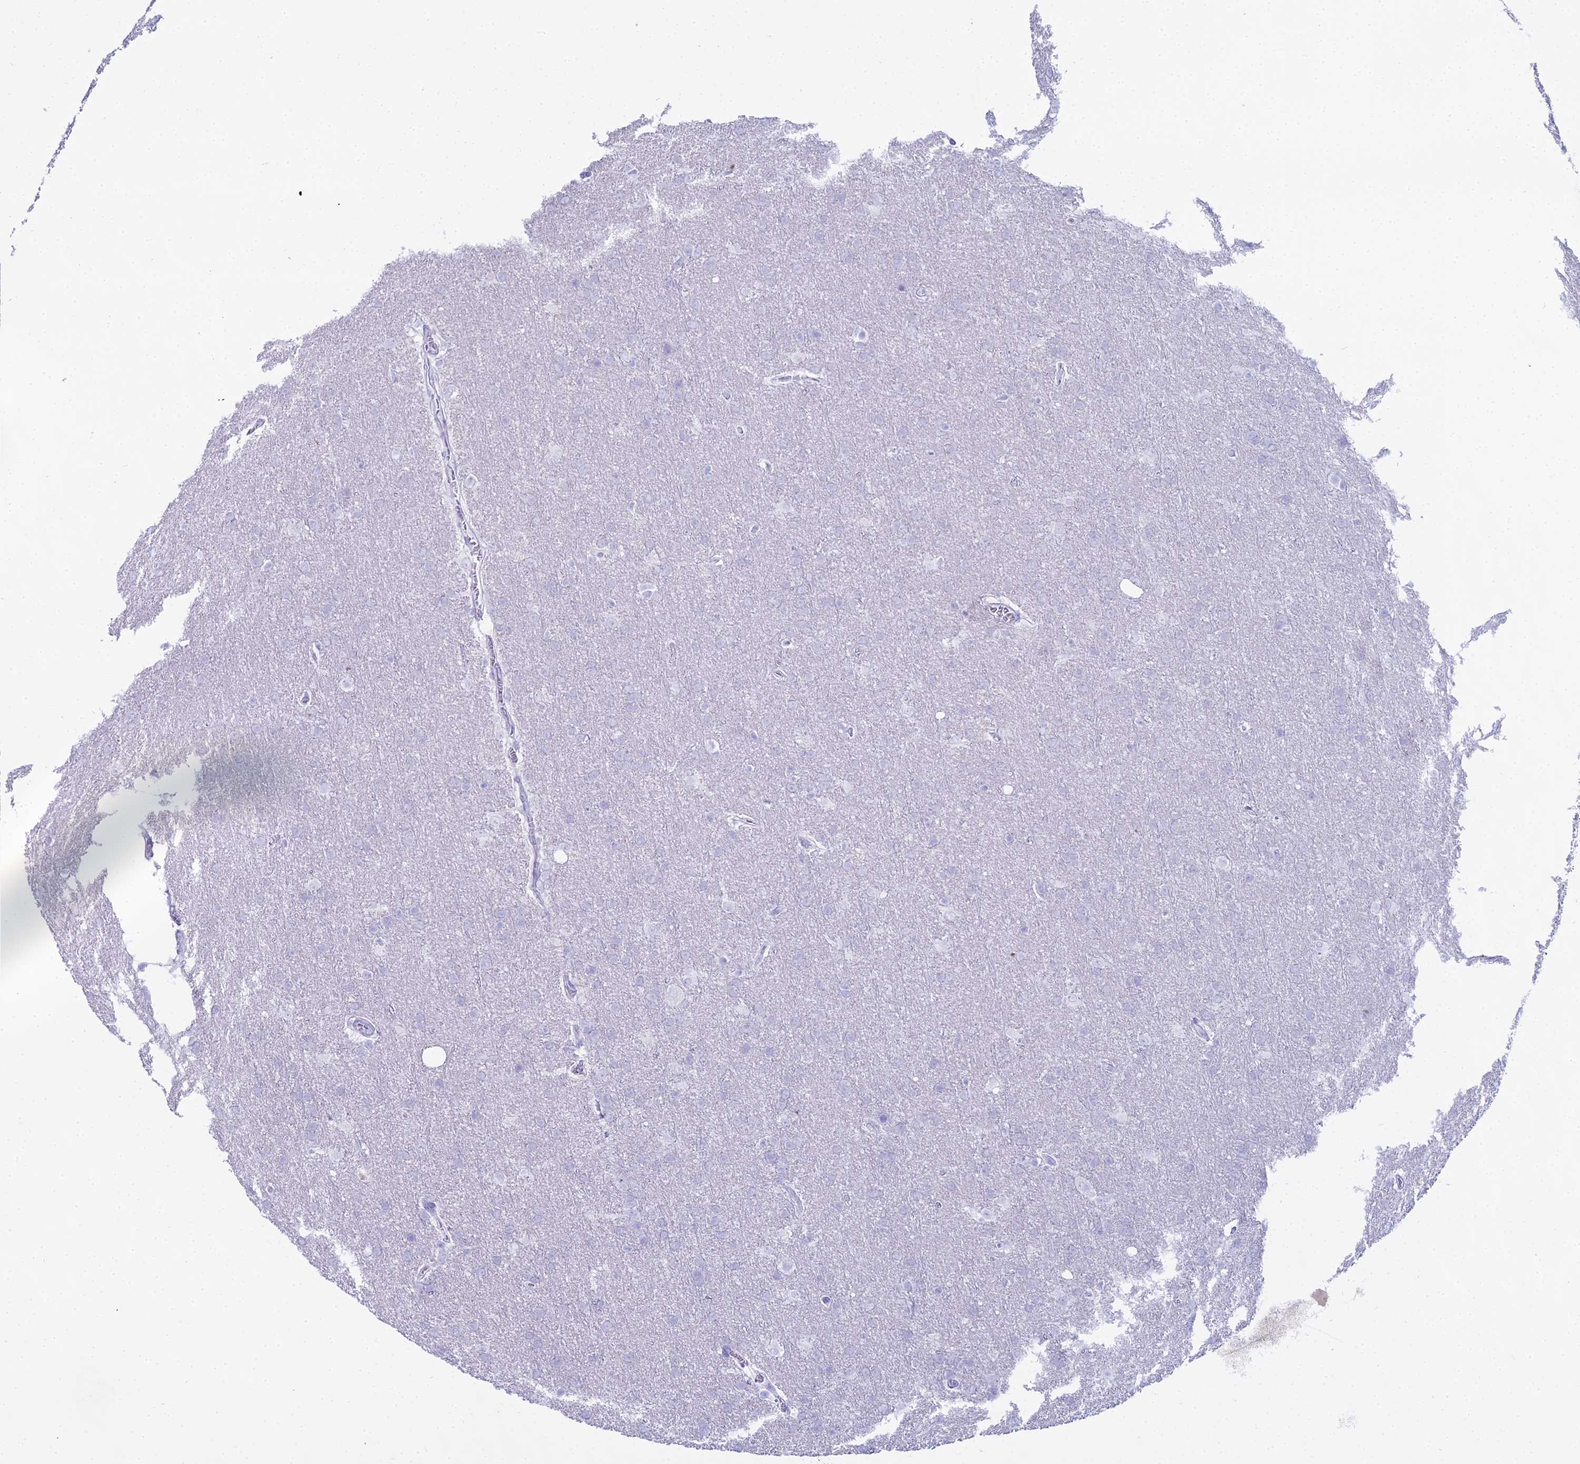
{"staining": {"intensity": "negative", "quantity": "none", "location": "none"}, "tissue": "glioma", "cell_type": "Tumor cells", "image_type": "cancer", "snomed": [{"axis": "morphology", "description": "Glioma, malignant, Low grade"}, {"axis": "topography", "description": "Brain"}], "caption": "Tumor cells are negative for brown protein staining in malignant glioma (low-grade).", "gene": "CGB2", "patient": {"sex": "female", "age": 32}}